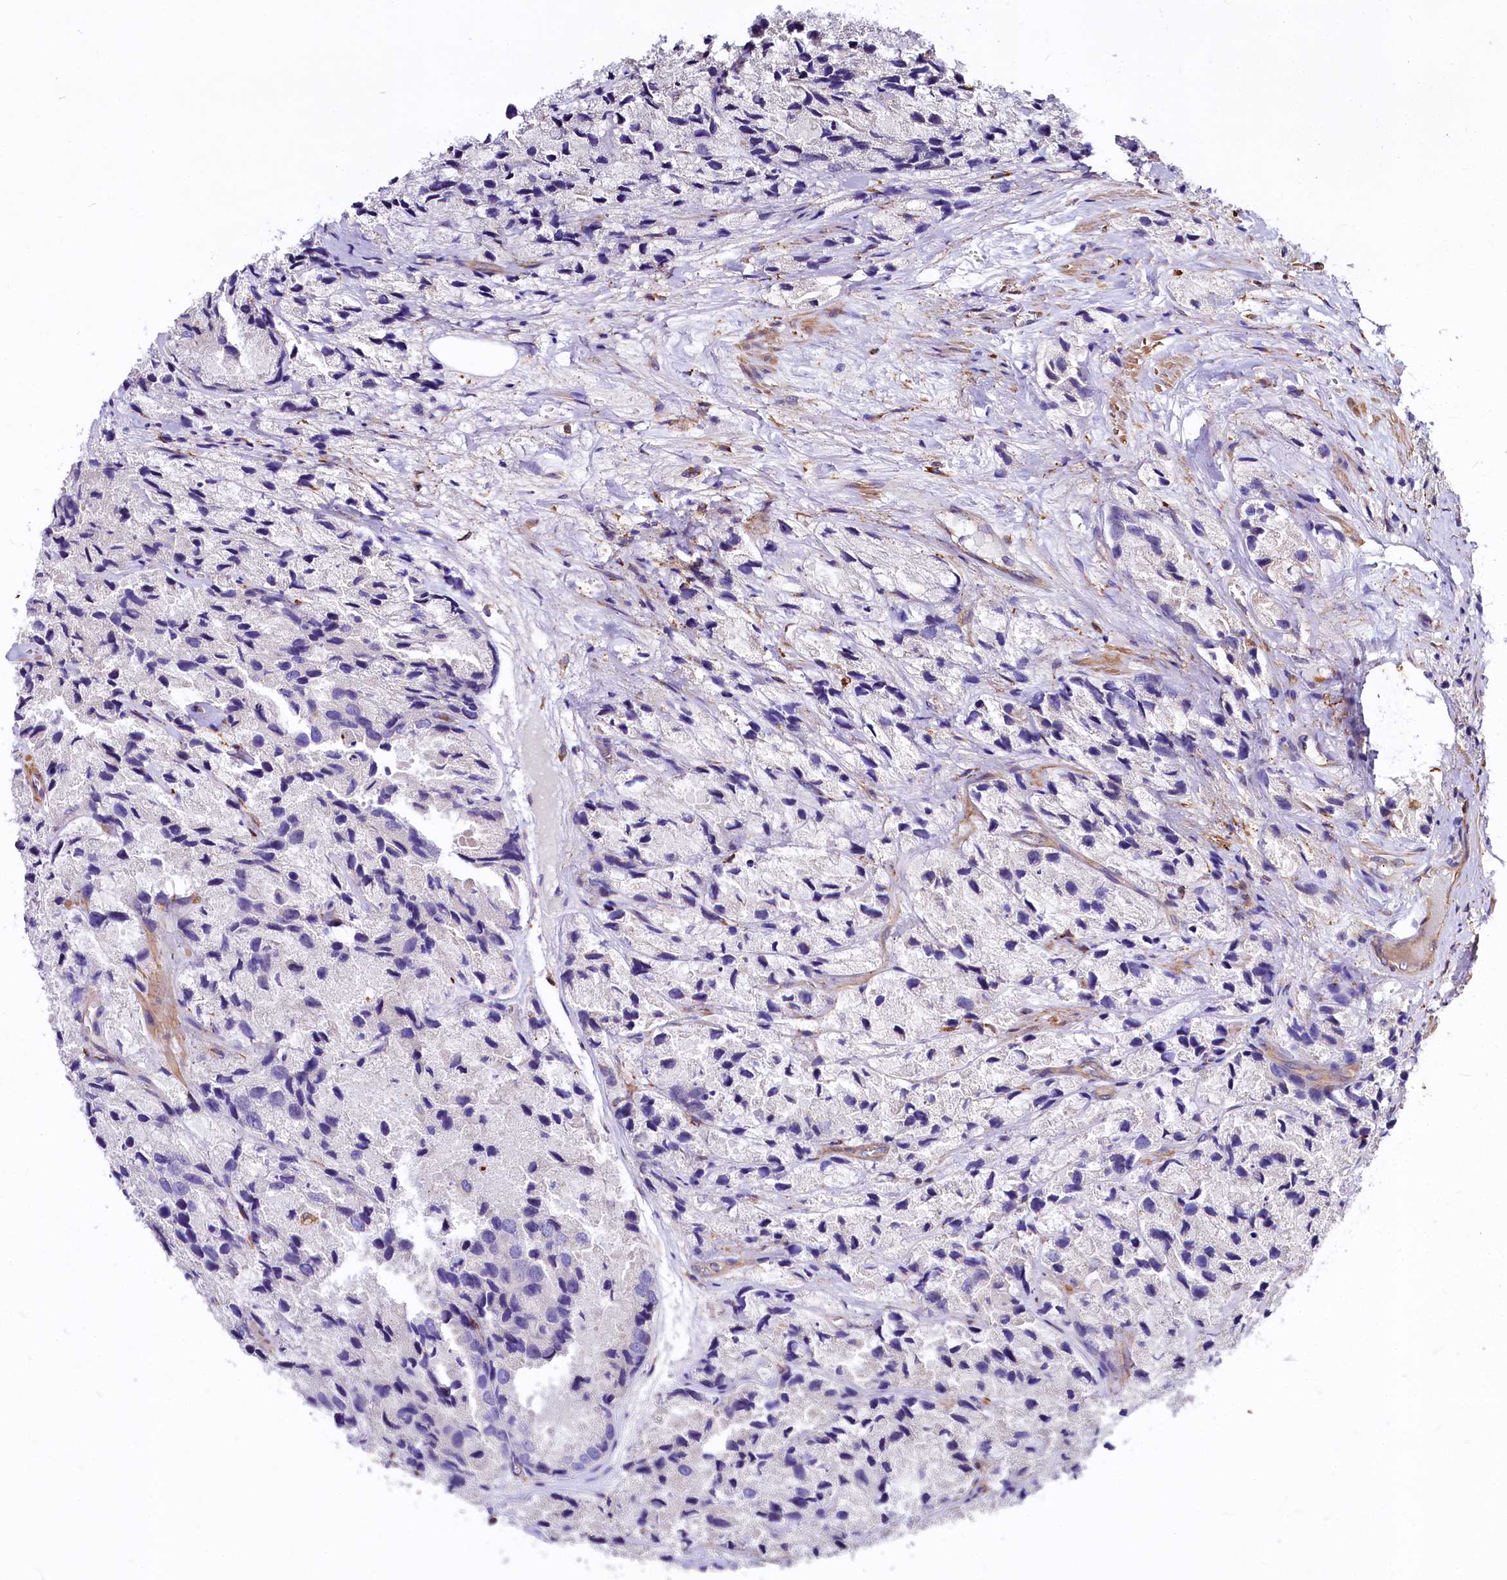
{"staining": {"intensity": "negative", "quantity": "none", "location": "none"}, "tissue": "prostate cancer", "cell_type": "Tumor cells", "image_type": "cancer", "snomed": [{"axis": "morphology", "description": "Adenocarcinoma, High grade"}, {"axis": "topography", "description": "Prostate"}], "caption": "Immunohistochemistry (IHC) micrograph of human adenocarcinoma (high-grade) (prostate) stained for a protein (brown), which exhibits no expression in tumor cells.", "gene": "FCHSD2", "patient": {"sex": "male", "age": 66}}